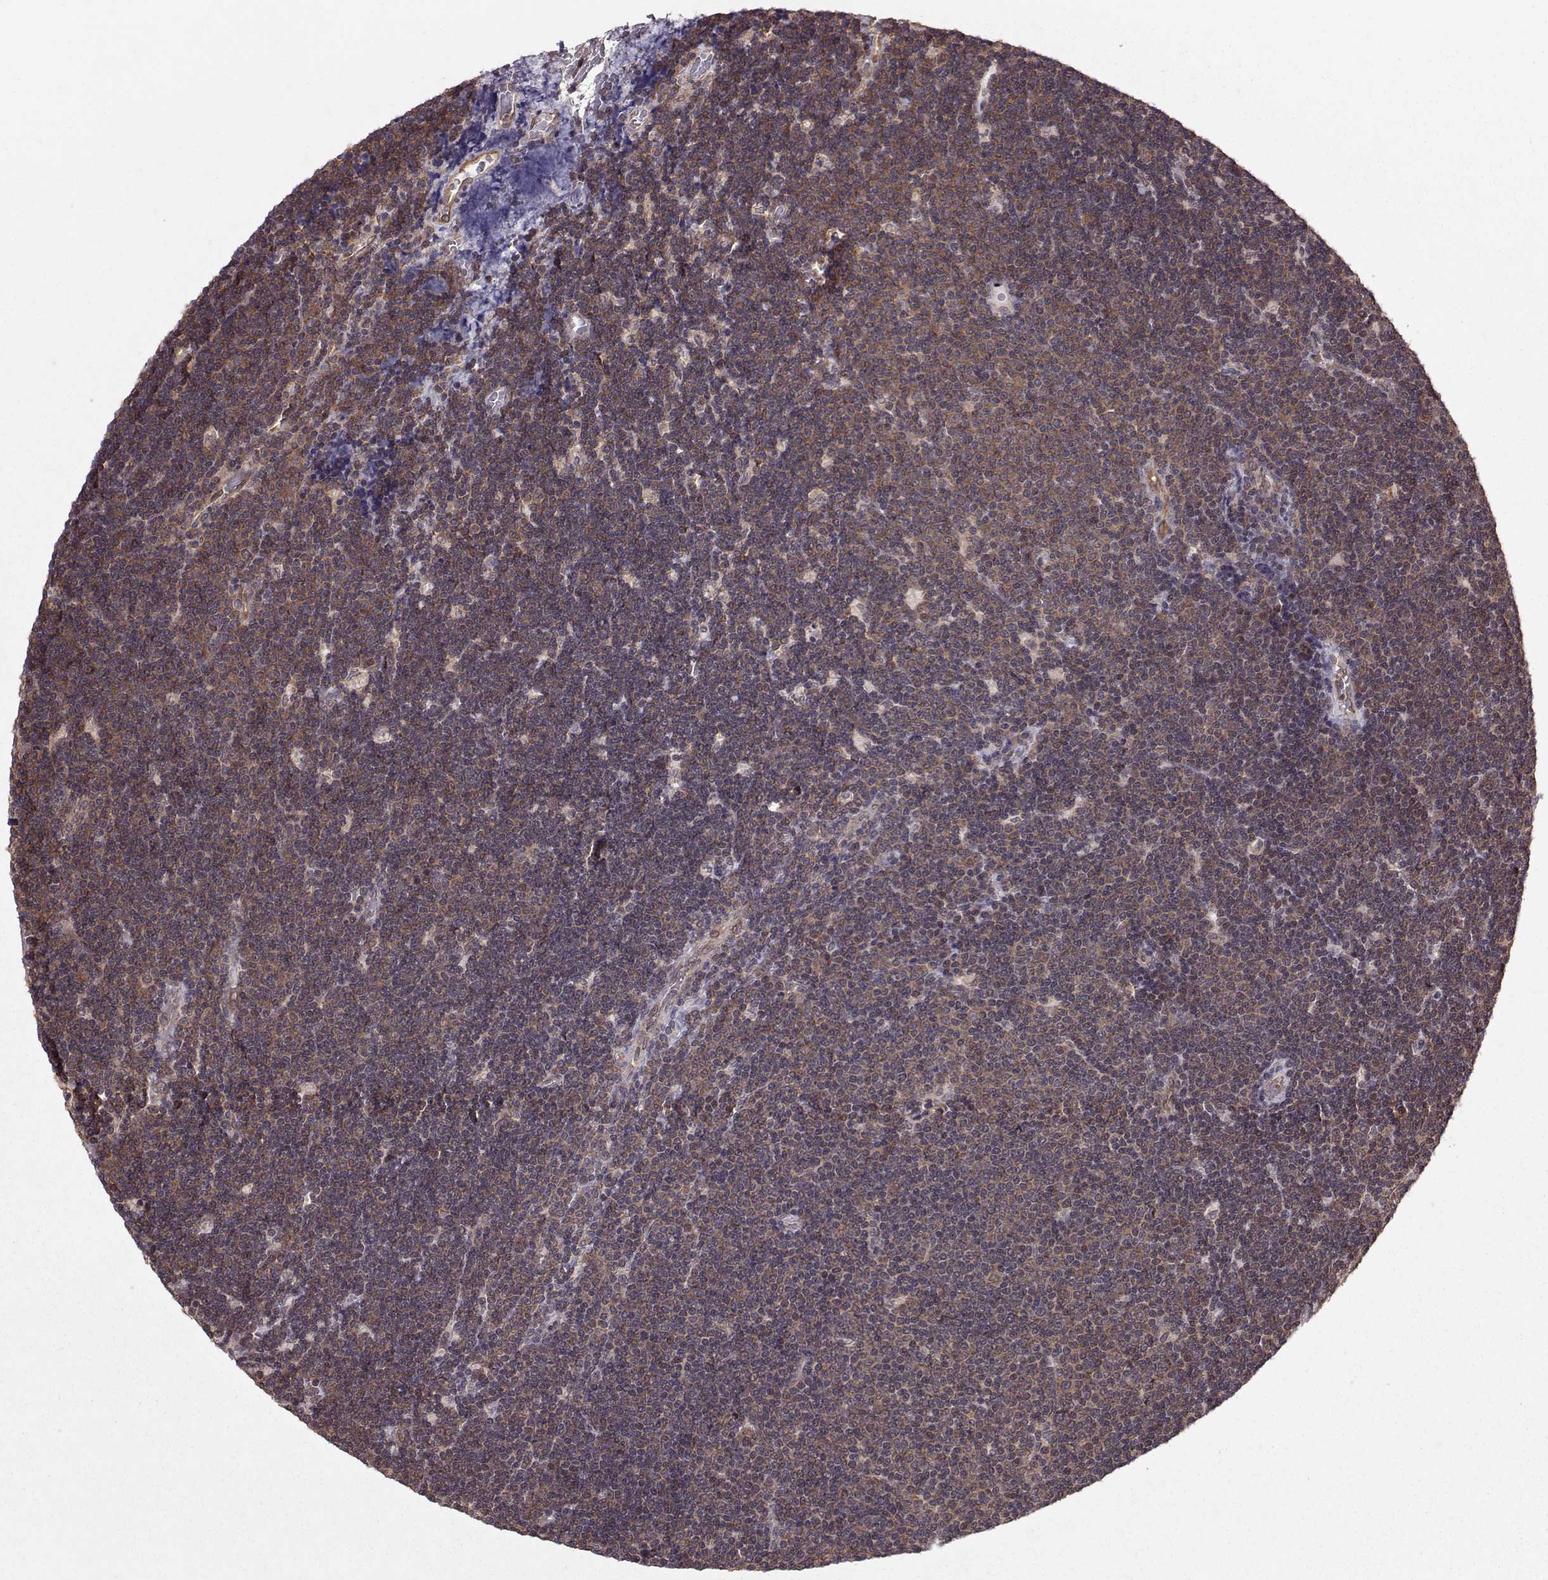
{"staining": {"intensity": "weak", "quantity": ">75%", "location": "cytoplasmic/membranous"}, "tissue": "lymphoma", "cell_type": "Tumor cells", "image_type": "cancer", "snomed": [{"axis": "morphology", "description": "Malignant lymphoma, non-Hodgkin's type, Low grade"}, {"axis": "topography", "description": "Brain"}], "caption": "A low amount of weak cytoplasmic/membranous staining is present in about >75% of tumor cells in lymphoma tissue.", "gene": "PPP2R2A", "patient": {"sex": "female", "age": 66}}